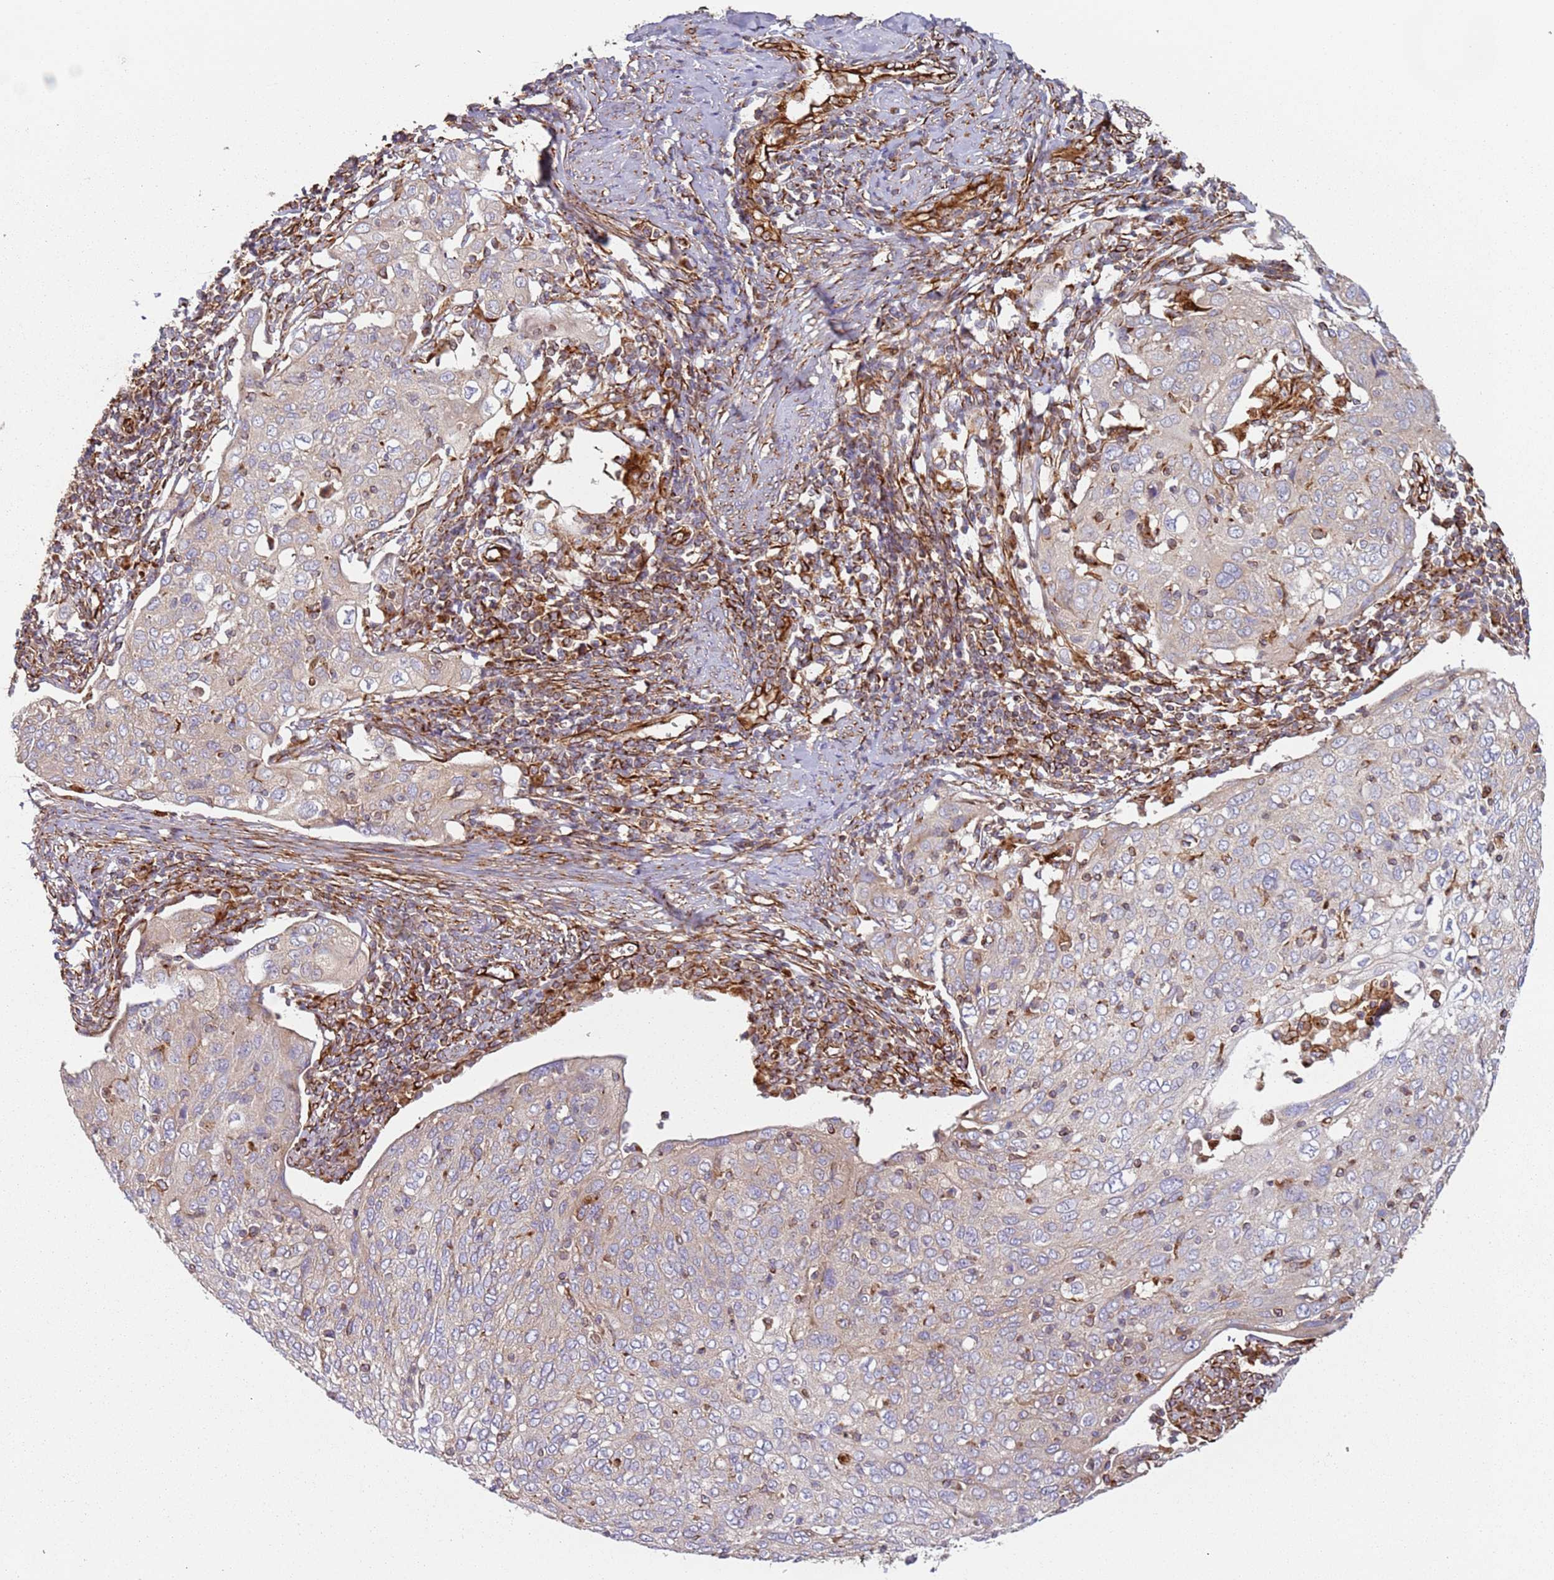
{"staining": {"intensity": "weak", "quantity": "<25%", "location": "cytoplasmic/membranous"}, "tissue": "cervical cancer", "cell_type": "Tumor cells", "image_type": "cancer", "snomed": [{"axis": "morphology", "description": "Squamous cell carcinoma, NOS"}, {"axis": "topography", "description": "Cervix"}], "caption": "A micrograph of cervical cancer (squamous cell carcinoma) stained for a protein demonstrates no brown staining in tumor cells. Brightfield microscopy of immunohistochemistry stained with DAB (brown) and hematoxylin (blue), captured at high magnification.", "gene": "SNAPIN", "patient": {"sex": "female", "age": 67}}